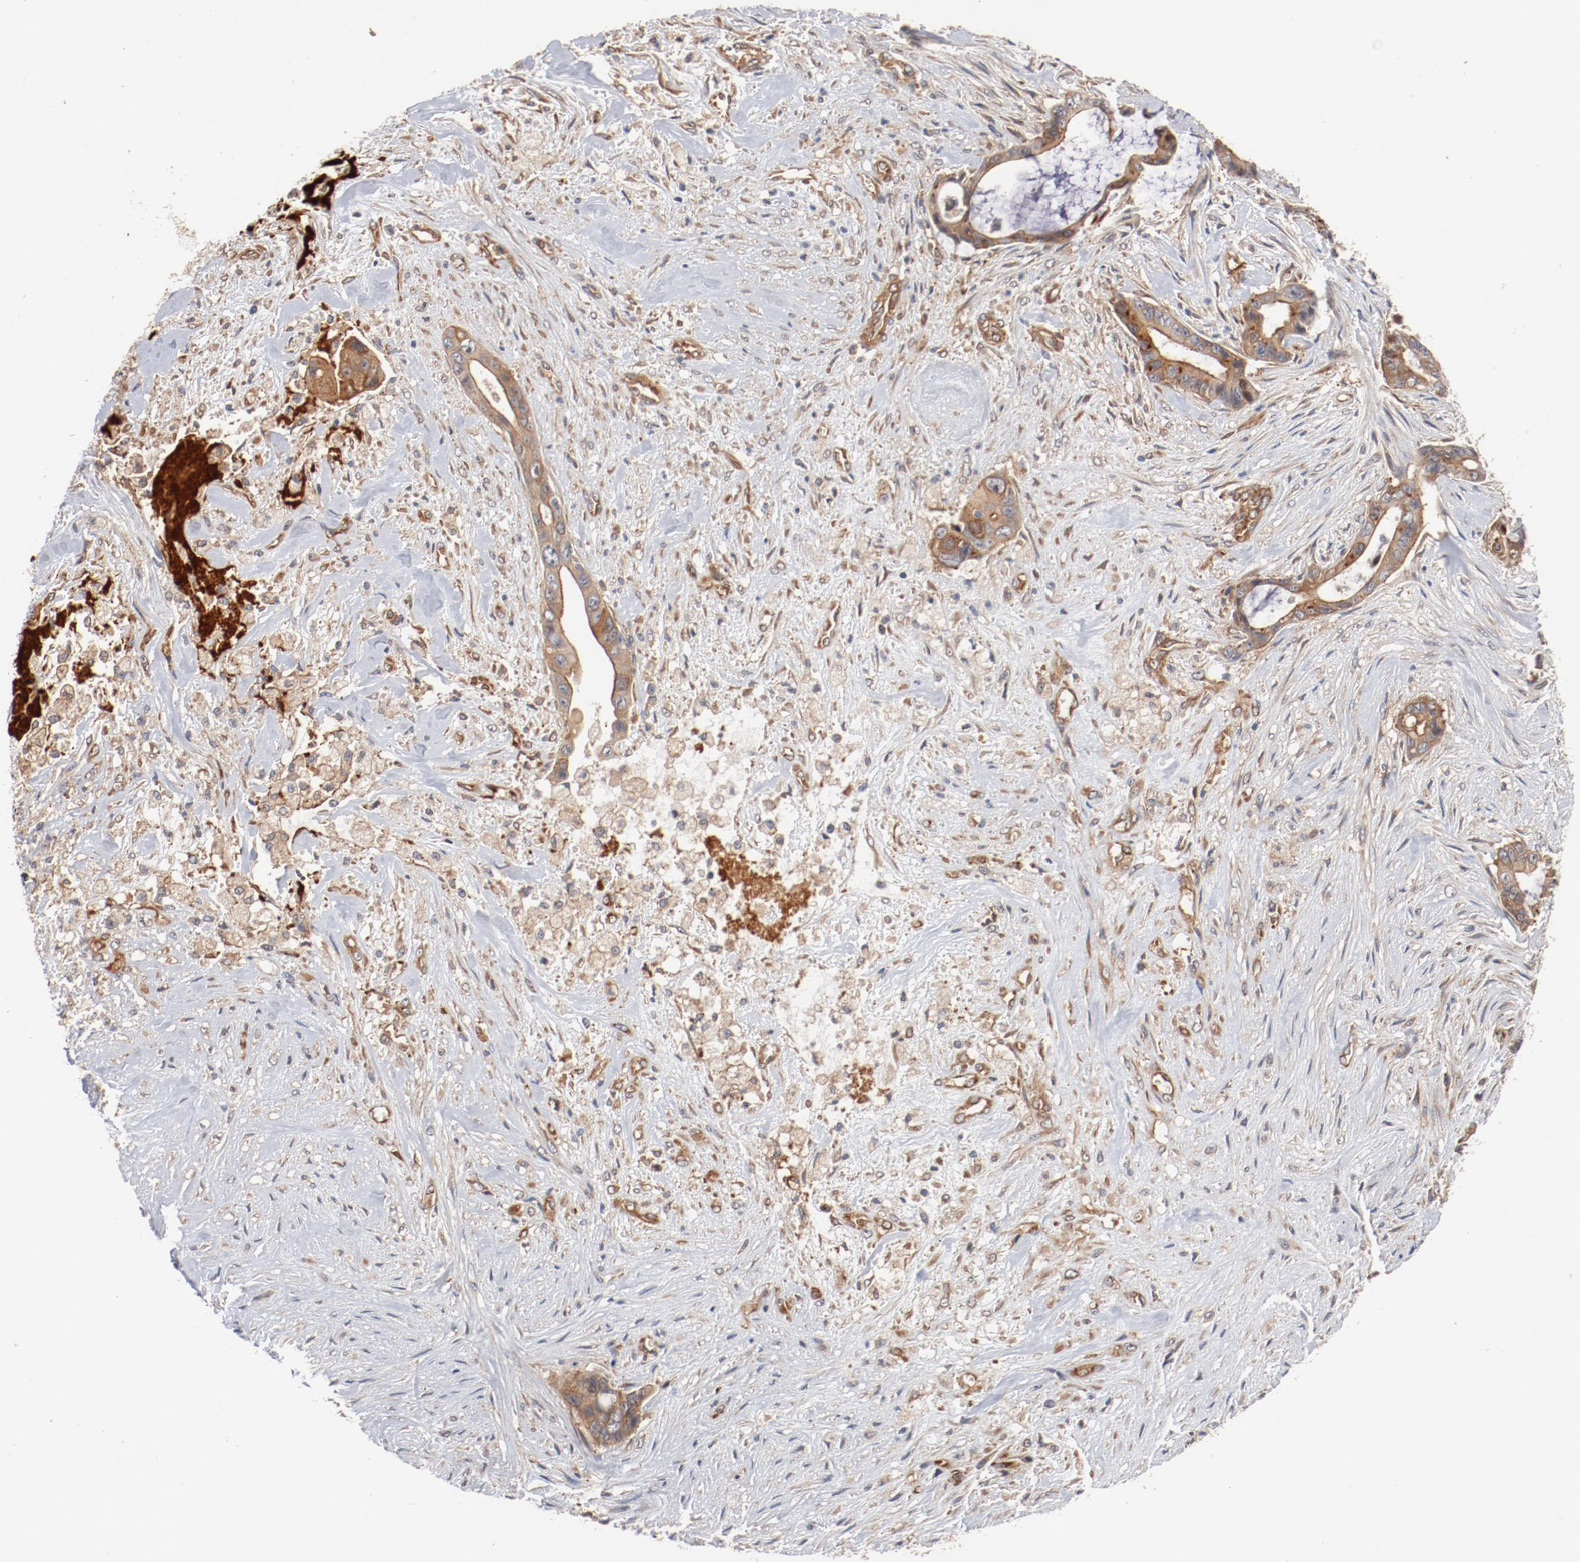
{"staining": {"intensity": "moderate", "quantity": ">75%", "location": "cytoplasmic/membranous"}, "tissue": "liver cancer", "cell_type": "Tumor cells", "image_type": "cancer", "snomed": [{"axis": "morphology", "description": "Cholangiocarcinoma"}, {"axis": "topography", "description": "Liver"}], "caption": "Protein staining of liver cholangiocarcinoma tissue exhibits moderate cytoplasmic/membranous positivity in about >75% of tumor cells.", "gene": "PITPNM2", "patient": {"sex": "female", "age": 55}}